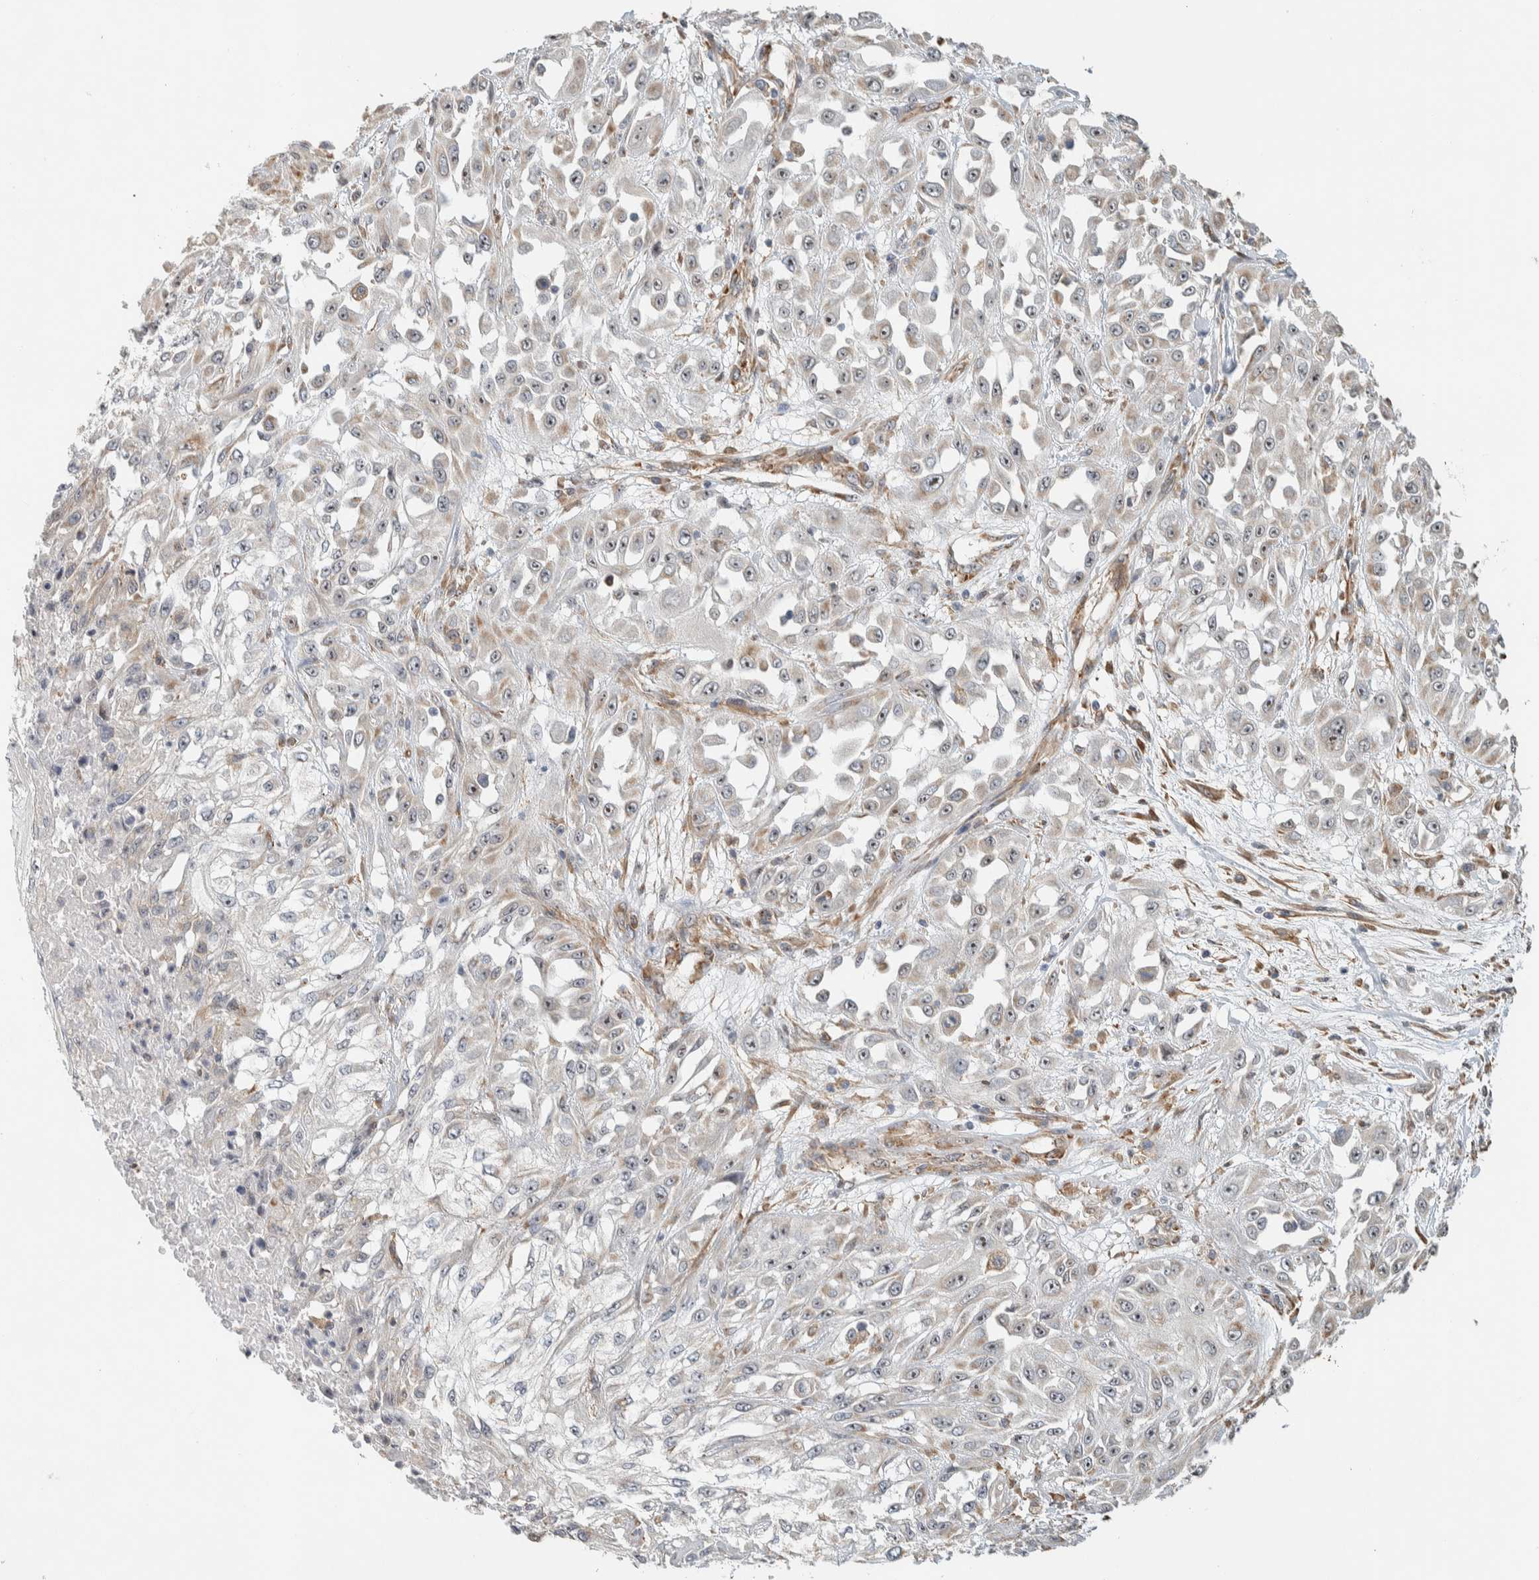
{"staining": {"intensity": "negative", "quantity": "none", "location": "none"}, "tissue": "skin cancer", "cell_type": "Tumor cells", "image_type": "cancer", "snomed": [{"axis": "morphology", "description": "Squamous cell carcinoma, NOS"}, {"axis": "morphology", "description": "Squamous cell carcinoma, metastatic, NOS"}, {"axis": "topography", "description": "Skin"}, {"axis": "topography", "description": "Lymph node"}], "caption": "DAB (3,3'-diaminobenzidine) immunohistochemical staining of human skin cancer shows no significant positivity in tumor cells.", "gene": "KLHL40", "patient": {"sex": "male", "age": 75}}